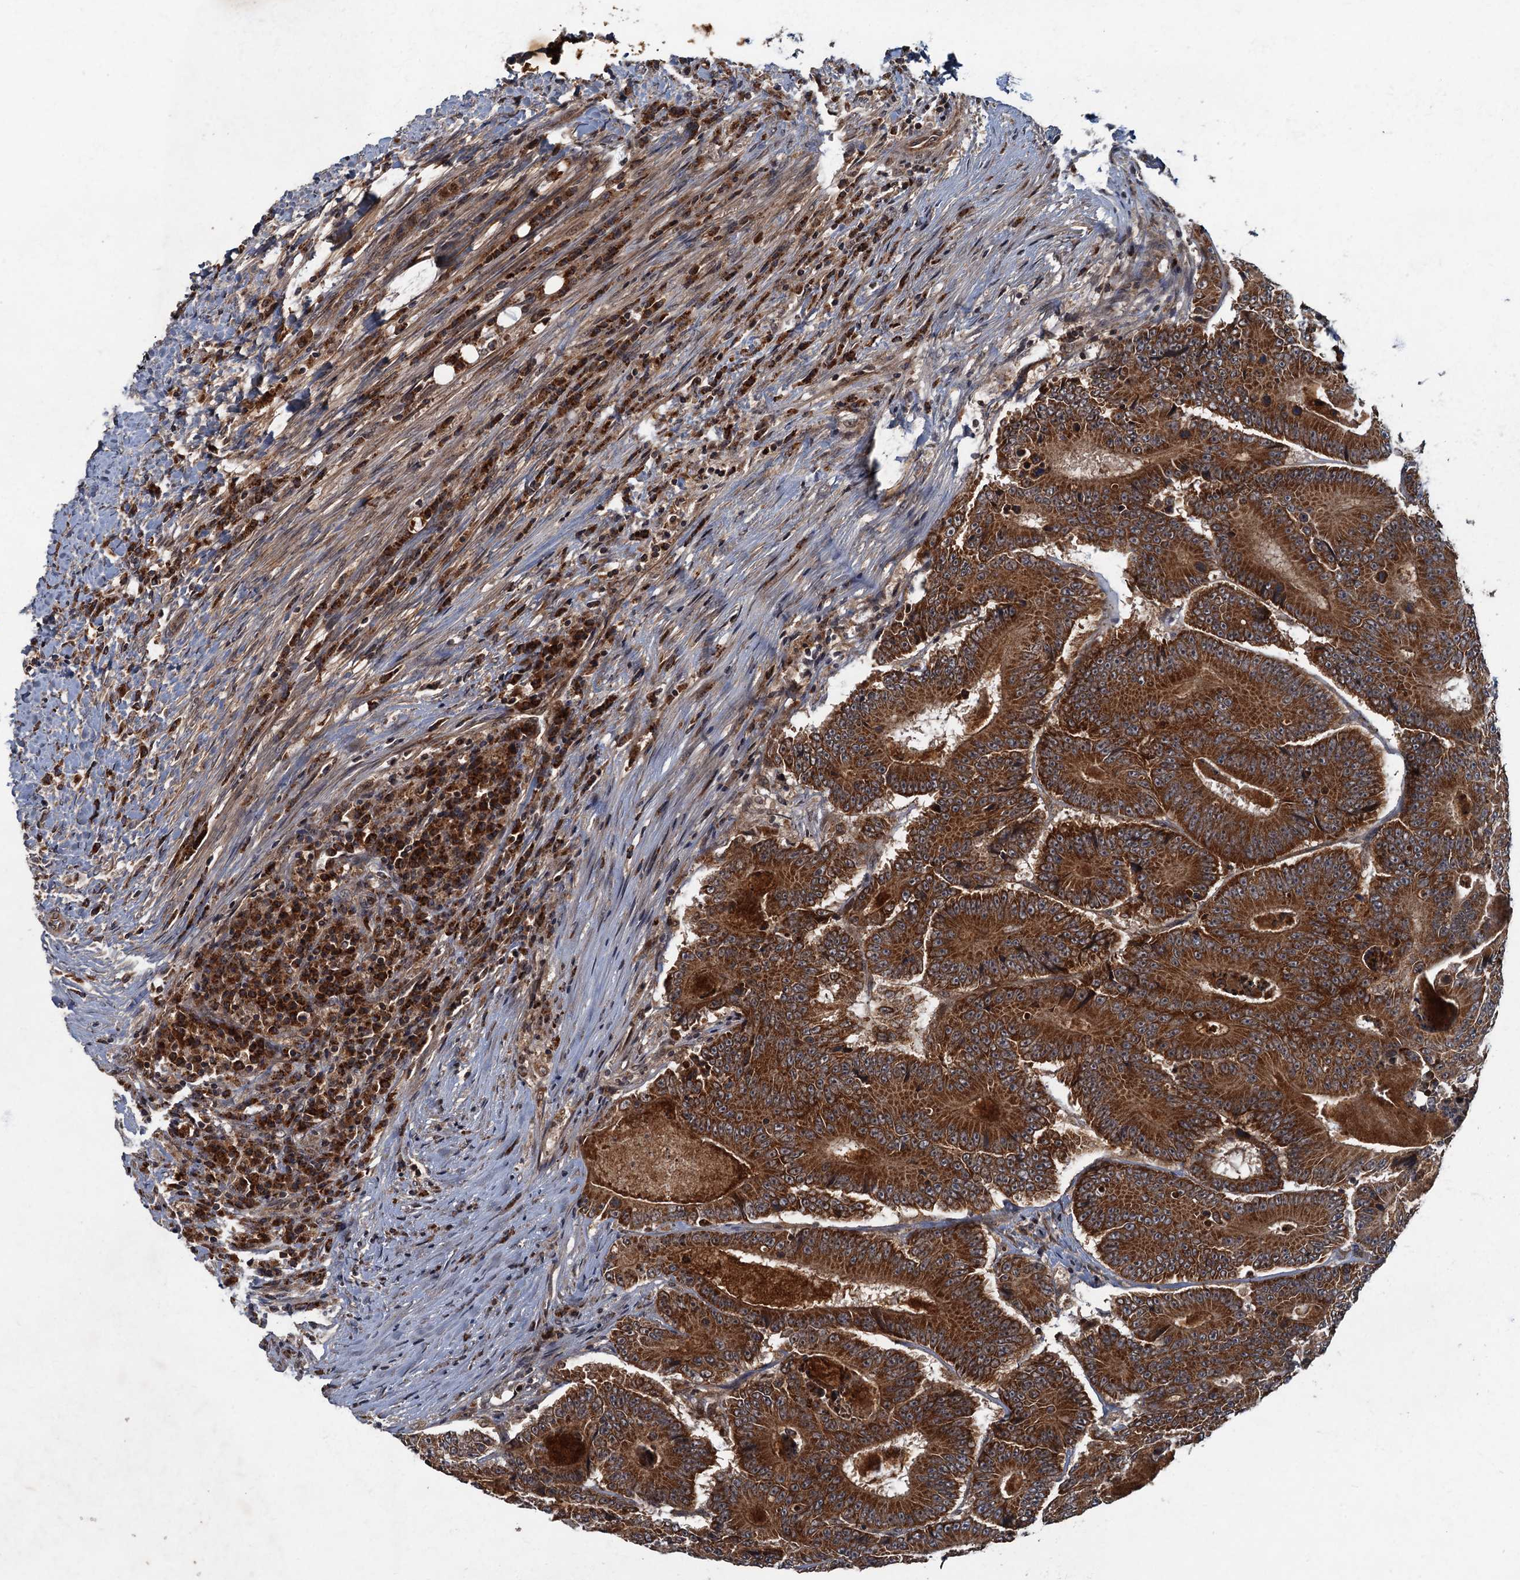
{"staining": {"intensity": "strong", "quantity": ">75%", "location": "cytoplasmic/membranous"}, "tissue": "colorectal cancer", "cell_type": "Tumor cells", "image_type": "cancer", "snomed": [{"axis": "morphology", "description": "Adenocarcinoma, NOS"}, {"axis": "topography", "description": "Colon"}], "caption": "This is an image of immunohistochemistry staining of colorectal cancer (adenocarcinoma), which shows strong staining in the cytoplasmic/membranous of tumor cells.", "gene": "SLC11A2", "patient": {"sex": "male", "age": 83}}